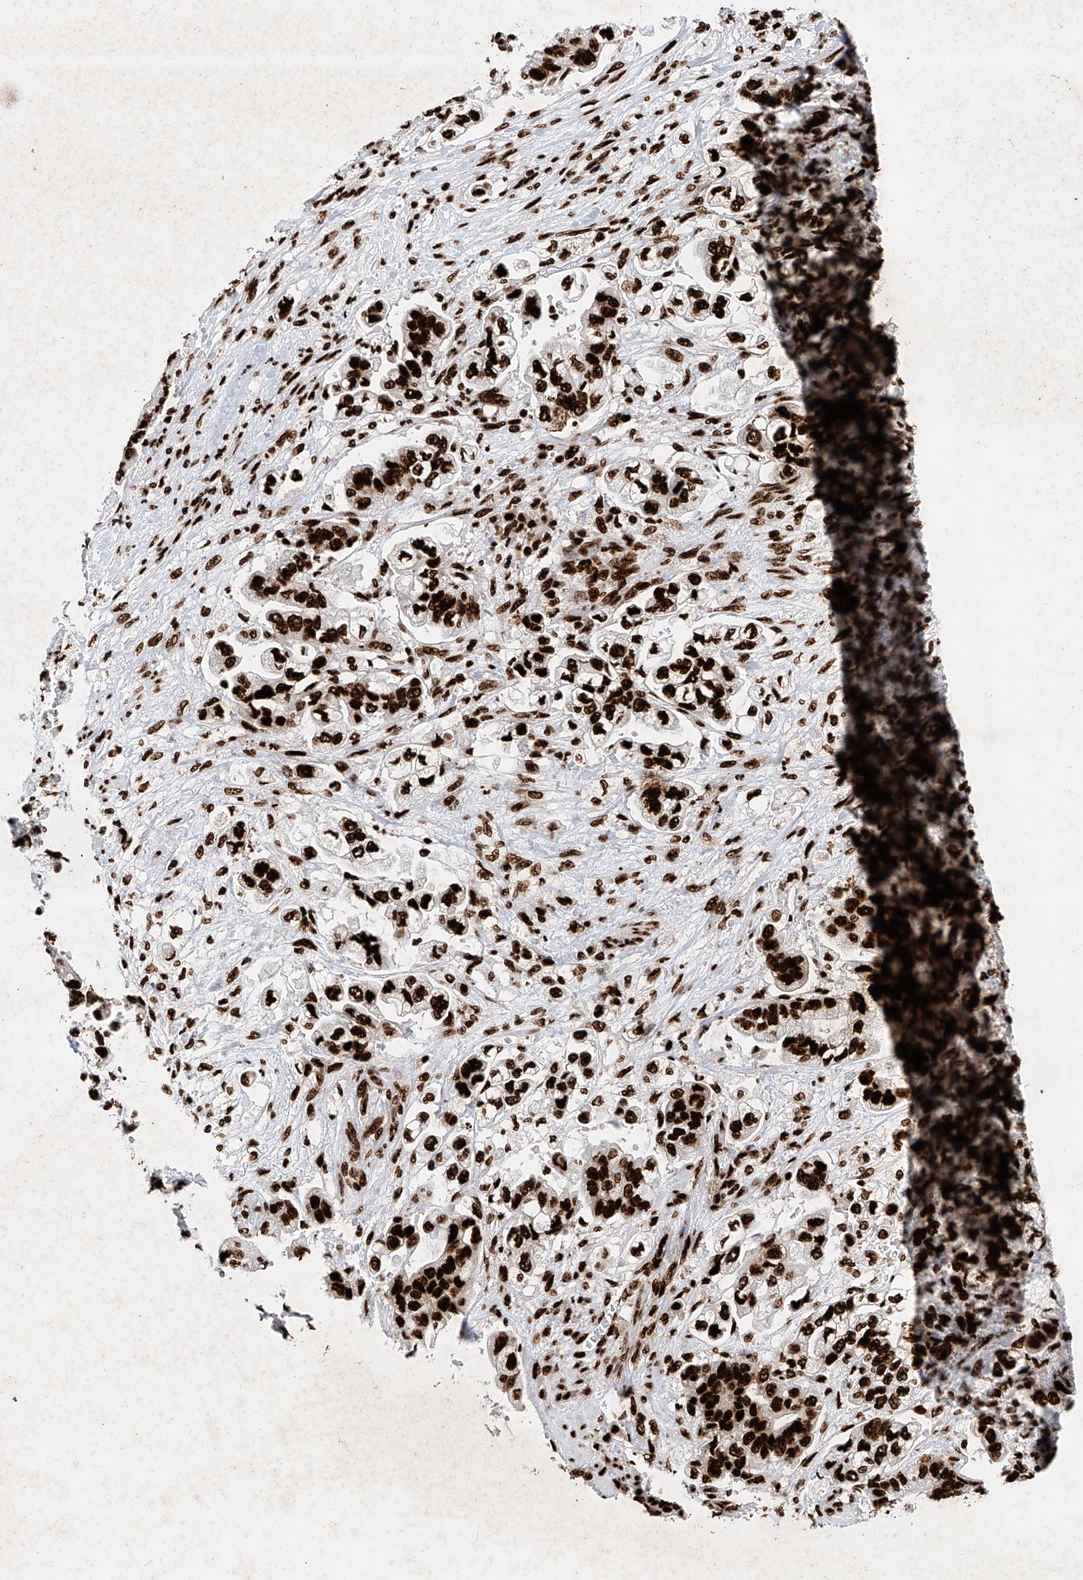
{"staining": {"intensity": "strong", "quantity": ">75%", "location": "nuclear"}, "tissue": "stomach cancer", "cell_type": "Tumor cells", "image_type": "cancer", "snomed": [{"axis": "morphology", "description": "Normal tissue, NOS"}, {"axis": "morphology", "description": "Adenocarcinoma, NOS"}, {"axis": "topography", "description": "Stomach"}], "caption": "Human adenocarcinoma (stomach) stained for a protein (brown) demonstrates strong nuclear positive positivity in about >75% of tumor cells.", "gene": "SRSF6", "patient": {"sex": "male", "age": 62}}